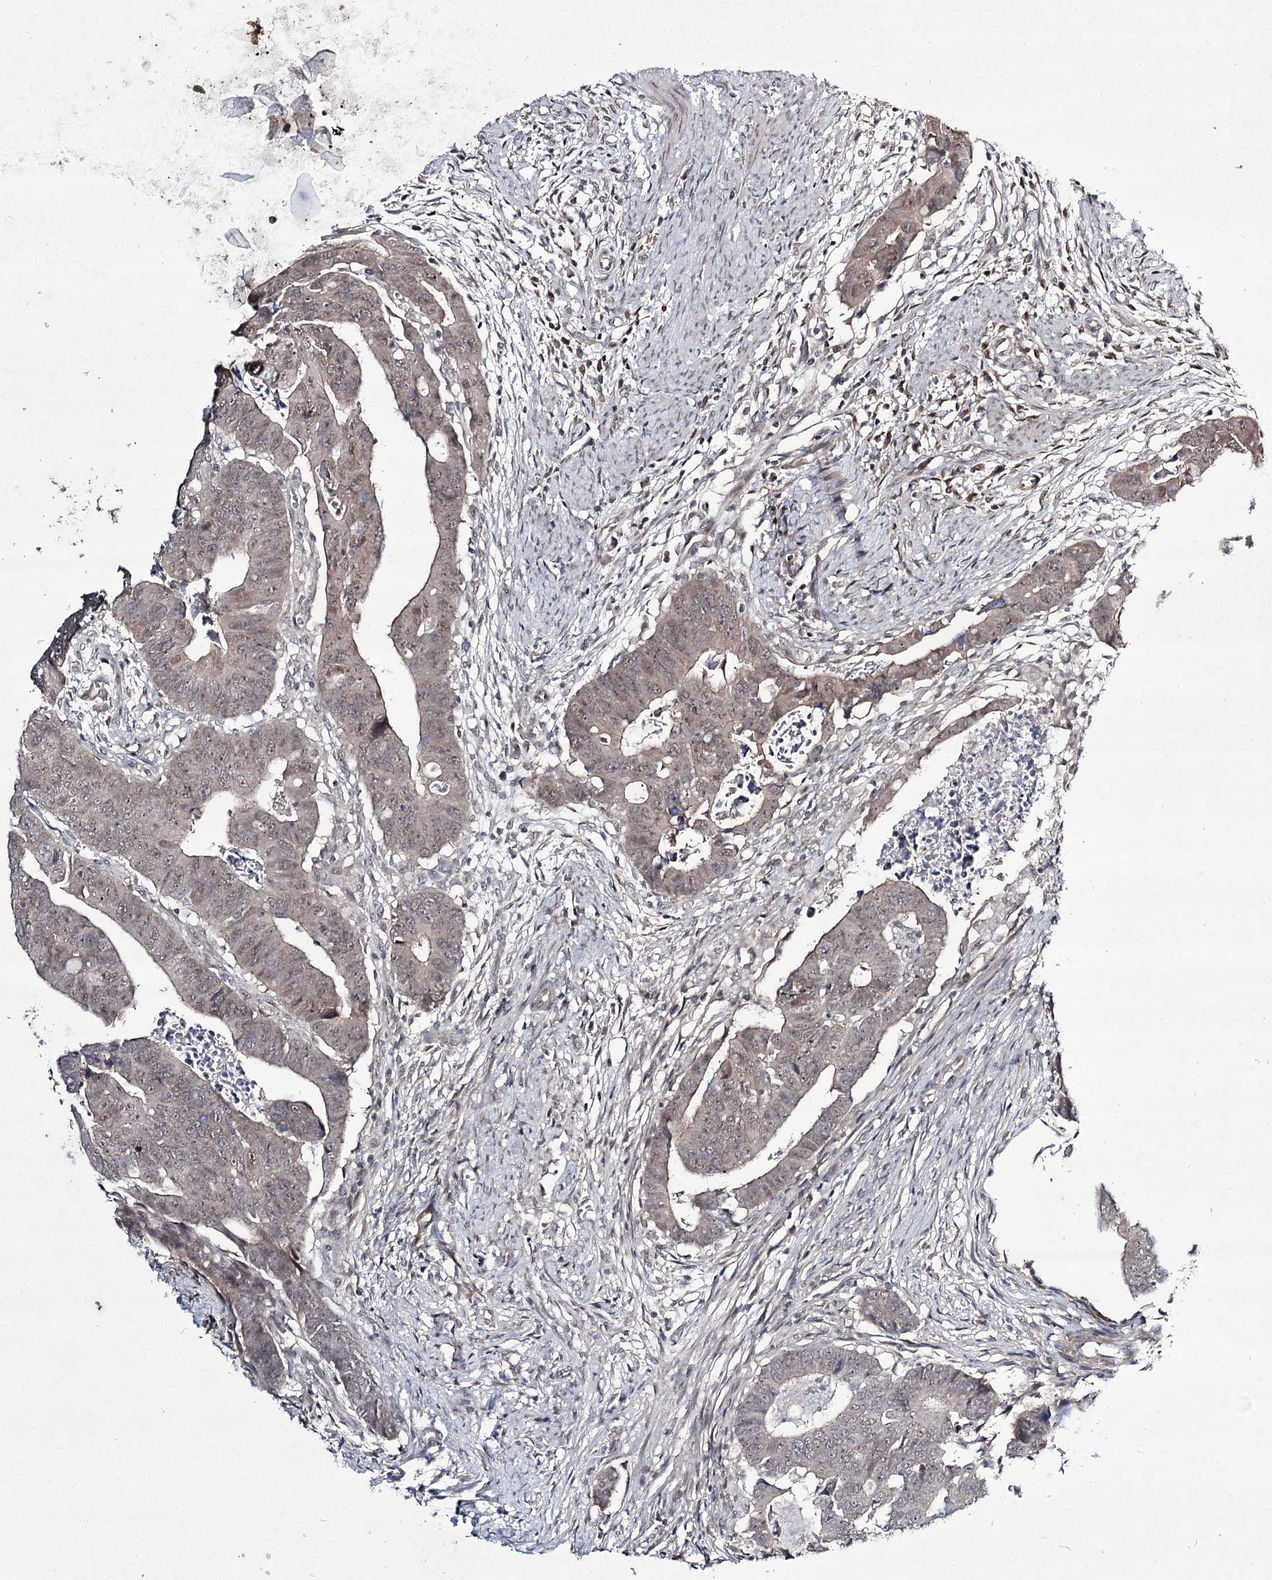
{"staining": {"intensity": "weak", "quantity": "<25%", "location": "cytoplasmic/membranous,nuclear"}, "tissue": "colorectal cancer", "cell_type": "Tumor cells", "image_type": "cancer", "snomed": [{"axis": "morphology", "description": "Adenocarcinoma, NOS"}, {"axis": "topography", "description": "Rectum"}], "caption": "DAB immunohistochemical staining of colorectal cancer (adenocarcinoma) displays no significant expression in tumor cells.", "gene": "HOXC11", "patient": {"sex": "female", "age": 65}}